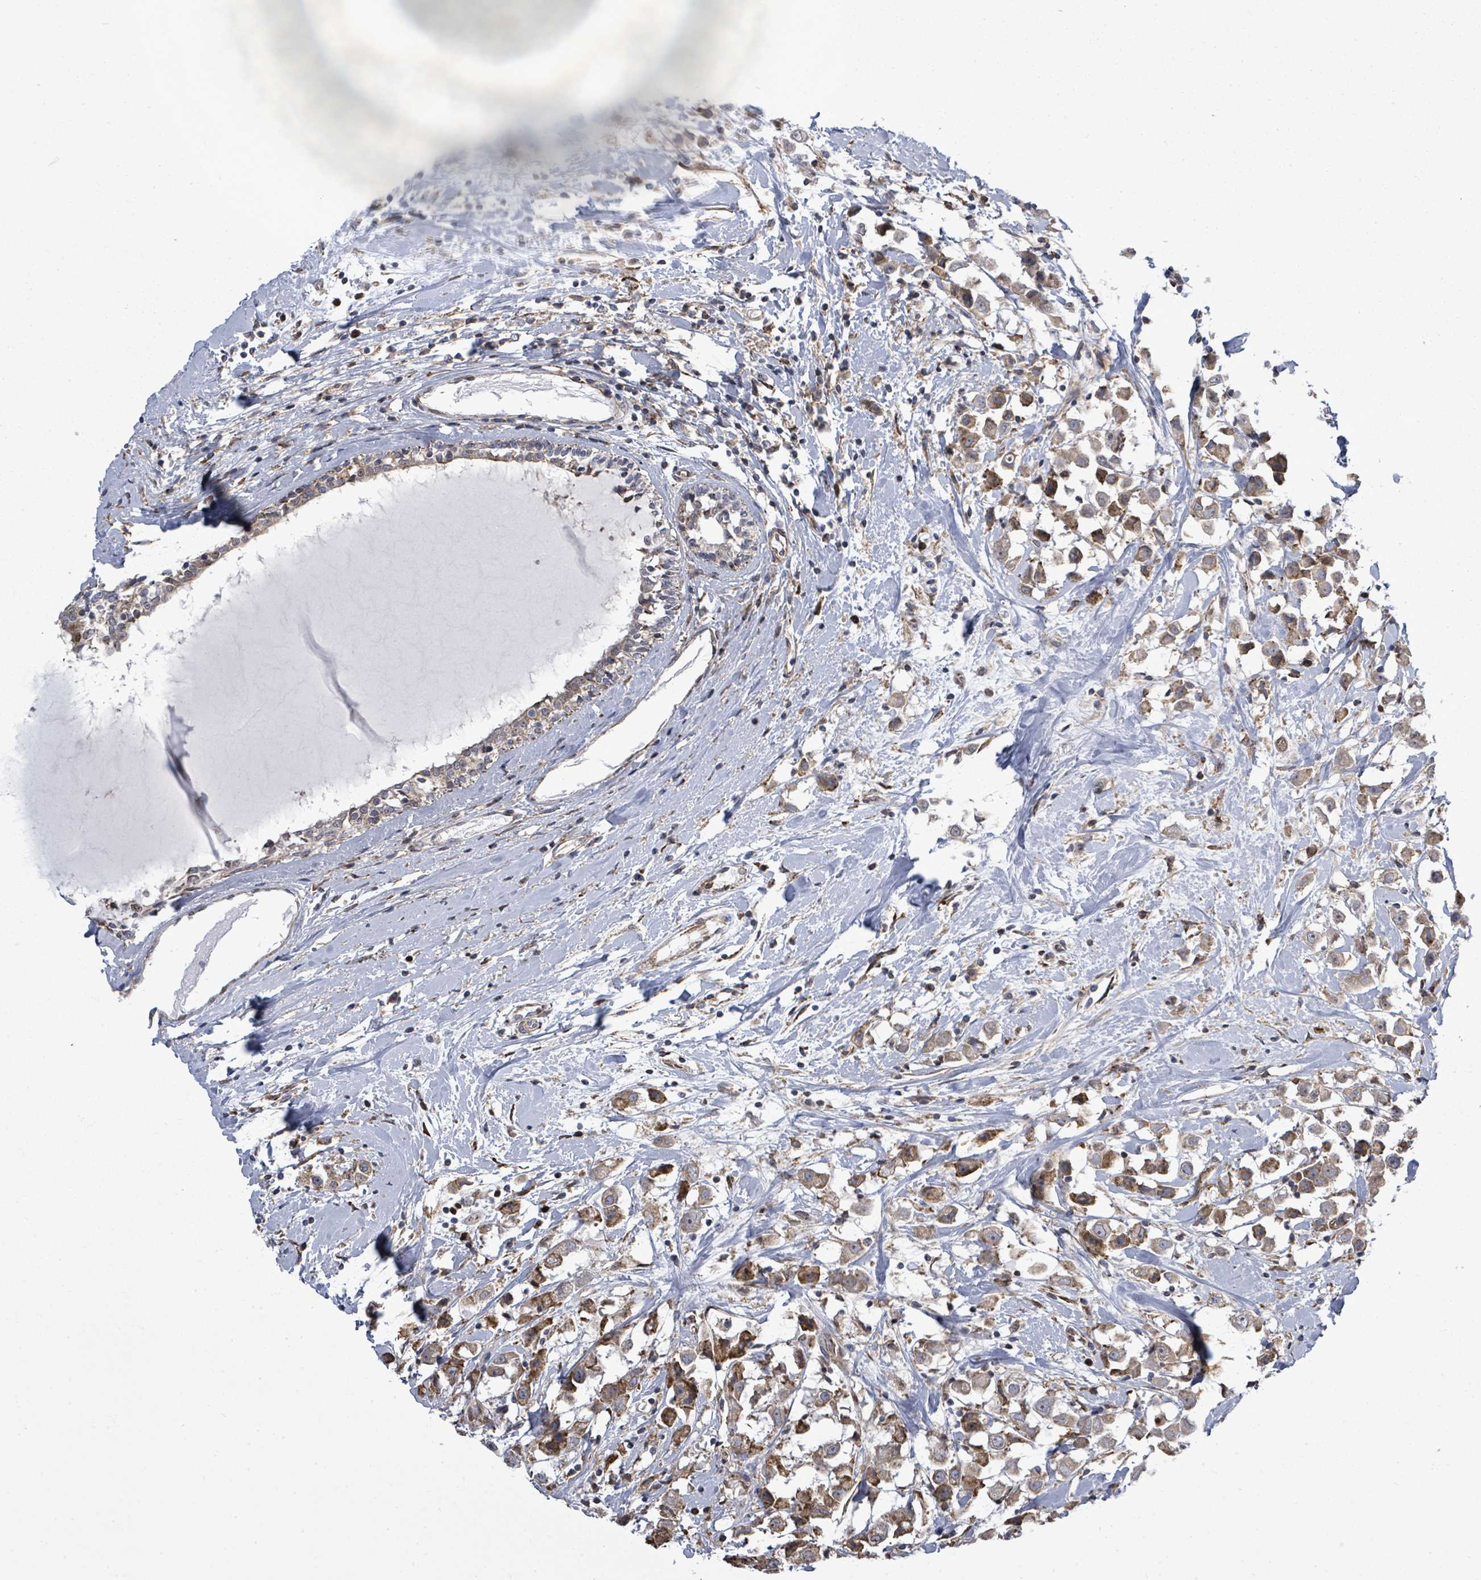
{"staining": {"intensity": "moderate", "quantity": "<25%", "location": "cytoplasmic/membranous"}, "tissue": "breast cancer", "cell_type": "Tumor cells", "image_type": "cancer", "snomed": [{"axis": "morphology", "description": "Duct carcinoma"}, {"axis": "topography", "description": "Breast"}], "caption": "Moderate cytoplasmic/membranous protein staining is appreciated in about <25% of tumor cells in breast infiltrating ductal carcinoma. Immunohistochemistry (ihc) stains the protein of interest in brown and the nuclei are stained blue.", "gene": "PAPSS1", "patient": {"sex": "female", "age": 61}}